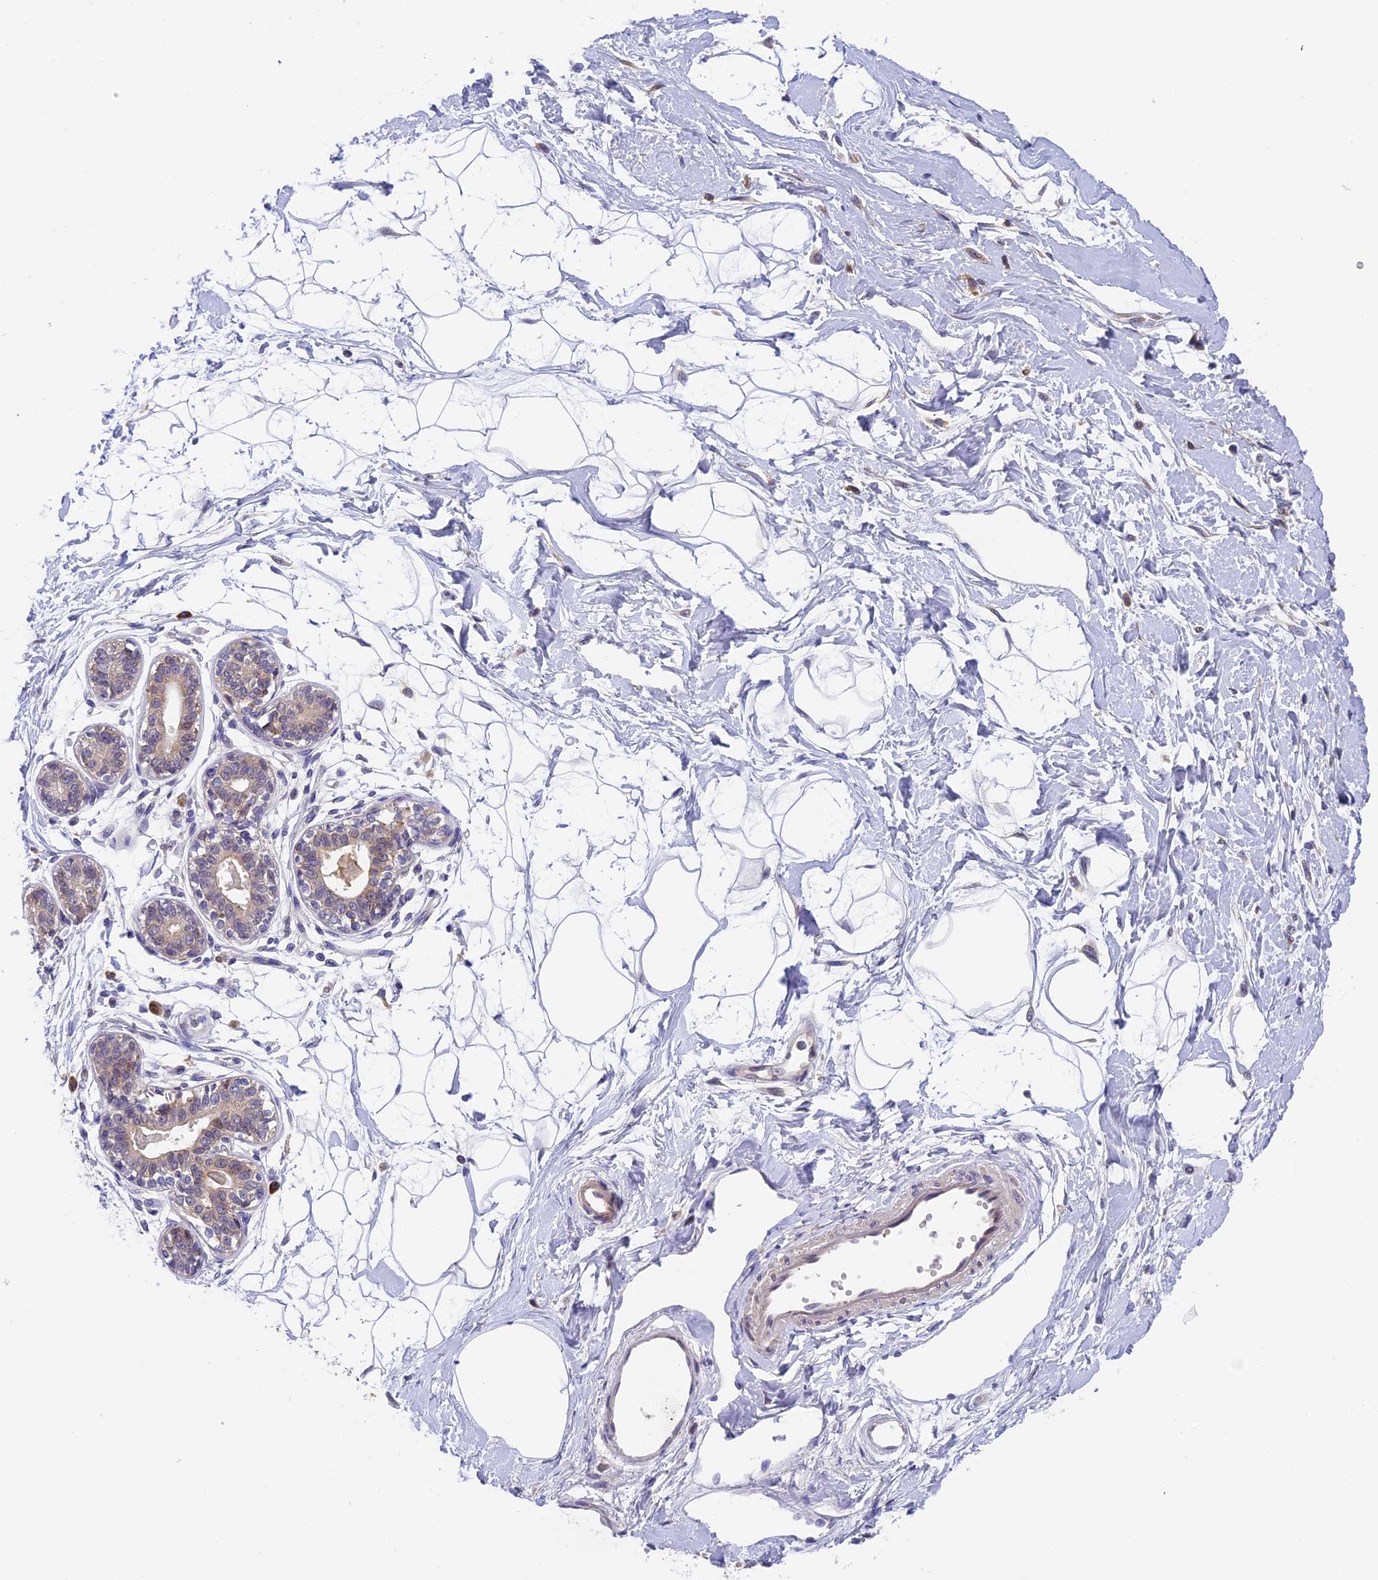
{"staining": {"intensity": "negative", "quantity": "none", "location": "none"}, "tissue": "breast", "cell_type": "Adipocytes", "image_type": "normal", "snomed": [{"axis": "morphology", "description": "Normal tissue, NOS"}, {"axis": "topography", "description": "Breast"}], "caption": "This histopathology image is of unremarkable breast stained with immunohistochemistry to label a protein in brown with the nuclei are counter-stained blue. There is no positivity in adipocytes. (Stains: DAB (3,3'-diaminobenzidine) immunohistochemistry with hematoxylin counter stain, Microscopy: brightfield microscopy at high magnification).", "gene": "IPO5", "patient": {"sex": "female", "age": 45}}